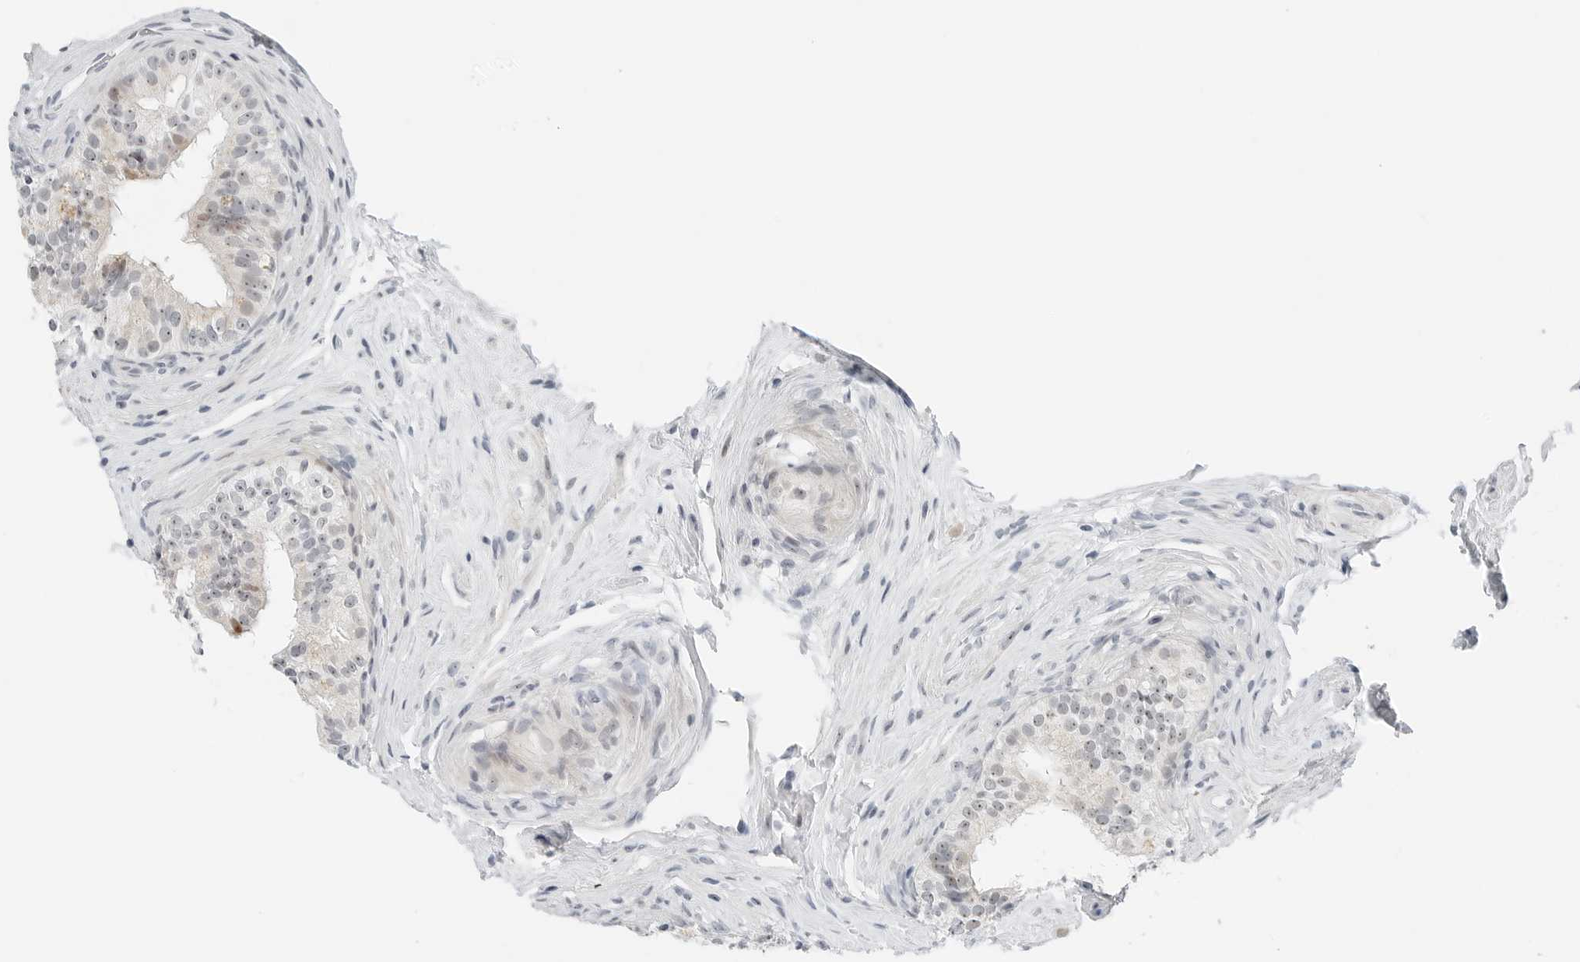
{"staining": {"intensity": "negative", "quantity": "none", "location": "none"}, "tissue": "epididymis", "cell_type": "Glandular cells", "image_type": "normal", "snomed": [{"axis": "morphology", "description": "Normal tissue, NOS"}, {"axis": "topography", "description": "Epididymis"}], "caption": "Glandular cells are negative for protein expression in normal human epididymis.", "gene": "NTMT2", "patient": {"sex": "male", "age": 49}}